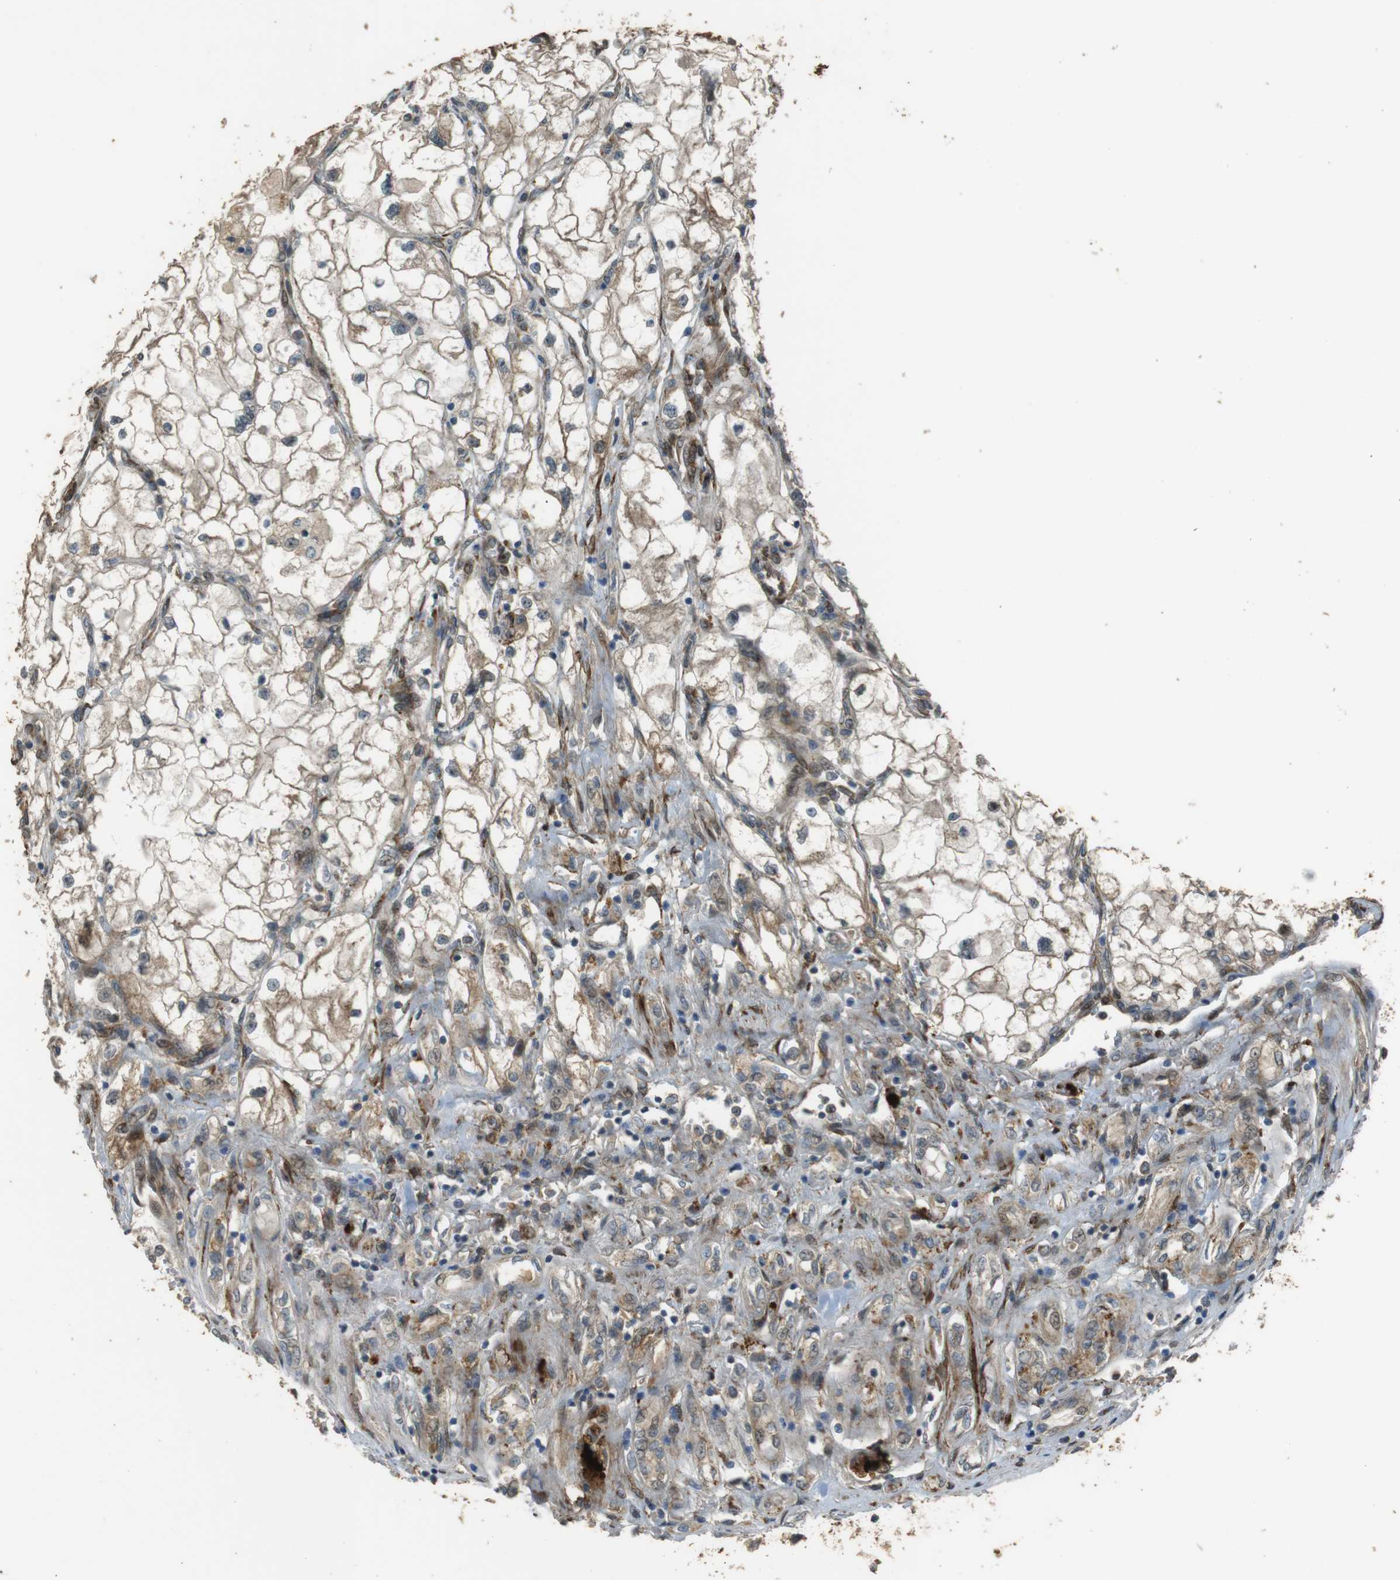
{"staining": {"intensity": "weak", "quantity": "<25%", "location": "cytoplasmic/membranous"}, "tissue": "renal cancer", "cell_type": "Tumor cells", "image_type": "cancer", "snomed": [{"axis": "morphology", "description": "Adenocarcinoma, NOS"}, {"axis": "topography", "description": "Kidney"}], "caption": "This is an IHC micrograph of renal adenocarcinoma. There is no expression in tumor cells.", "gene": "MSRB3", "patient": {"sex": "female", "age": 70}}